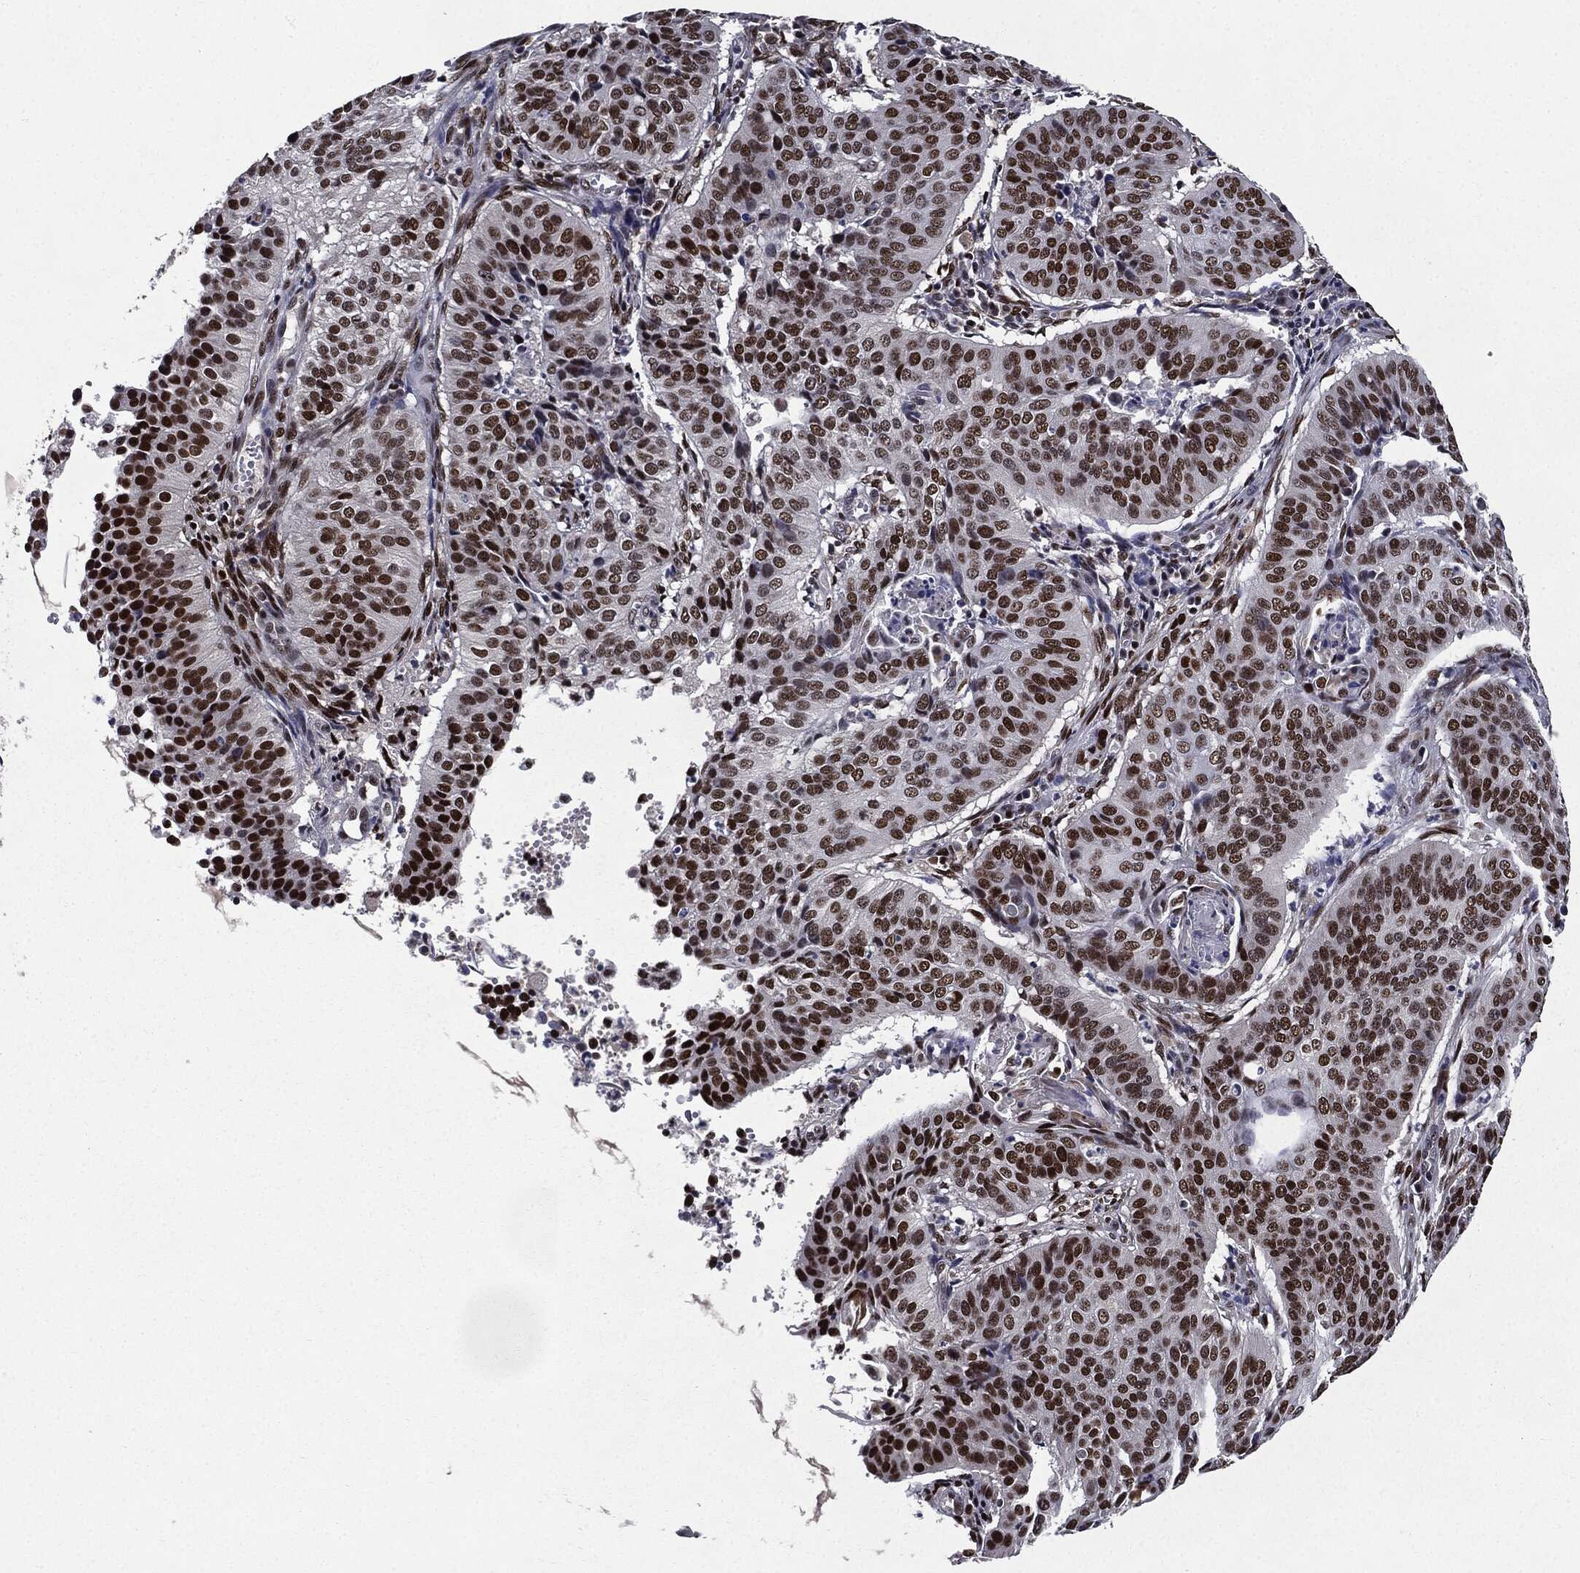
{"staining": {"intensity": "strong", "quantity": ">75%", "location": "nuclear"}, "tissue": "cervical cancer", "cell_type": "Tumor cells", "image_type": "cancer", "snomed": [{"axis": "morphology", "description": "Normal tissue, NOS"}, {"axis": "morphology", "description": "Squamous cell carcinoma, NOS"}, {"axis": "topography", "description": "Cervix"}], "caption": "Human cervical squamous cell carcinoma stained for a protein (brown) exhibits strong nuclear positive expression in approximately >75% of tumor cells.", "gene": "JUN", "patient": {"sex": "female", "age": 39}}